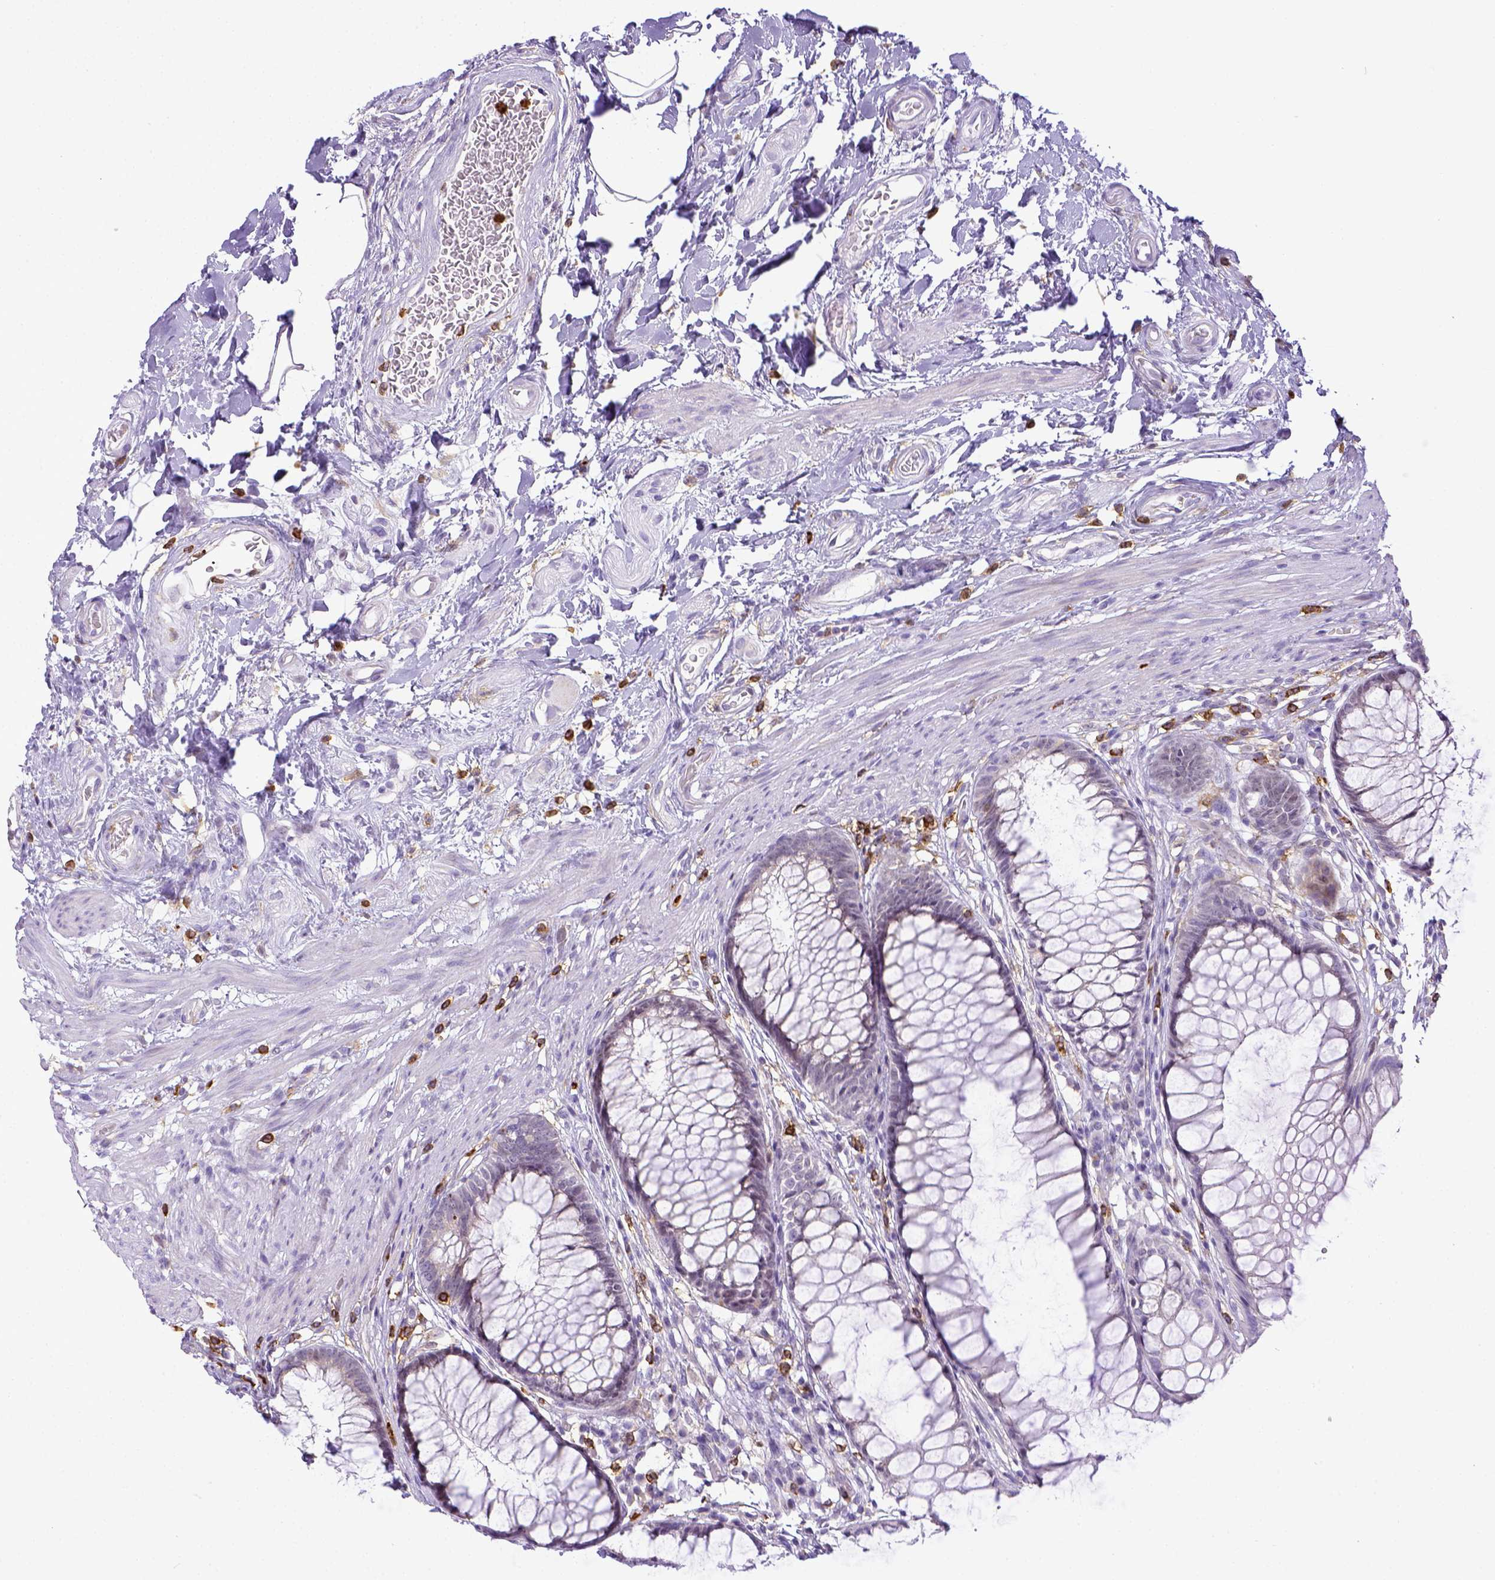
{"staining": {"intensity": "negative", "quantity": "none", "location": "none"}, "tissue": "rectum", "cell_type": "Glandular cells", "image_type": "normal", "snomed": [{"axis": "morphology", "description": "Normal tissue, NOS"}, {"axis": "topography", "description": "Smooth muscle"}, {"axis": "topography", "description": "Rectum"}], "caption": "The immunohistochemistry (IHC) photomicrograph has no significant staining in glandular cells of rectum.", "gene": "ITGAM", "patient": {"sex": "male", "age": 53}}